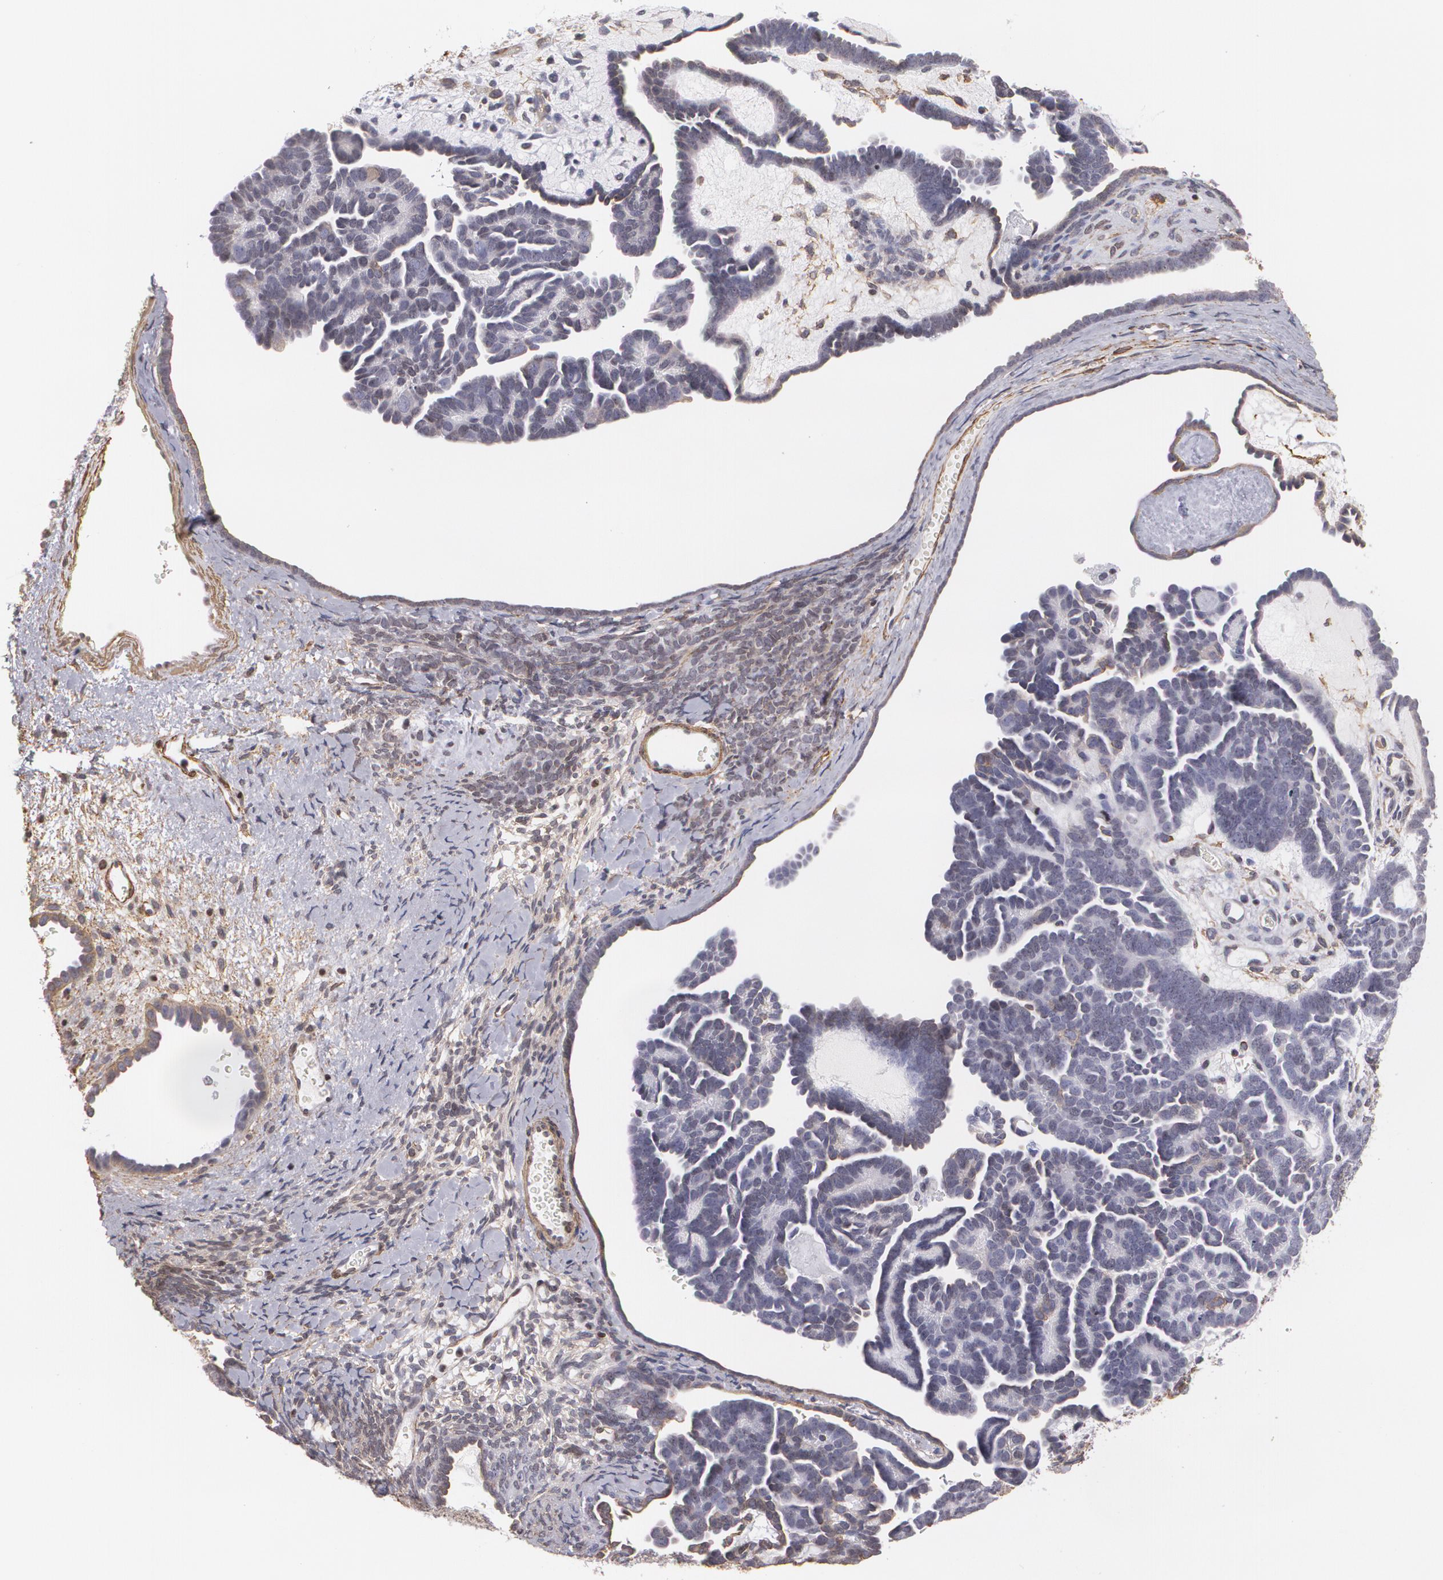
{"staining": {"intensity": "weak", "quantity": "<25%", "location": "cytoplasmic/membranous"}, "tissue": "endometrial cancer", "cell_type": "Tumor cells", "image_type": "cancer", "snomed": [{"axis": "morphology", "description": "Neoplasm, malignant, NOS"}, {"axis": "topography", "description": "Endometrium"}], "caption": "High power microscopy micrograph of an IHC micrograph of neoplasm (malignant) (endometrial), revealing no significant positivity in tumor cells. (Immunohistochemistry, brightfield microscopy, high magnification).", "gene": "VAMP1", "patient": {"sex": "female", "age": 74}}